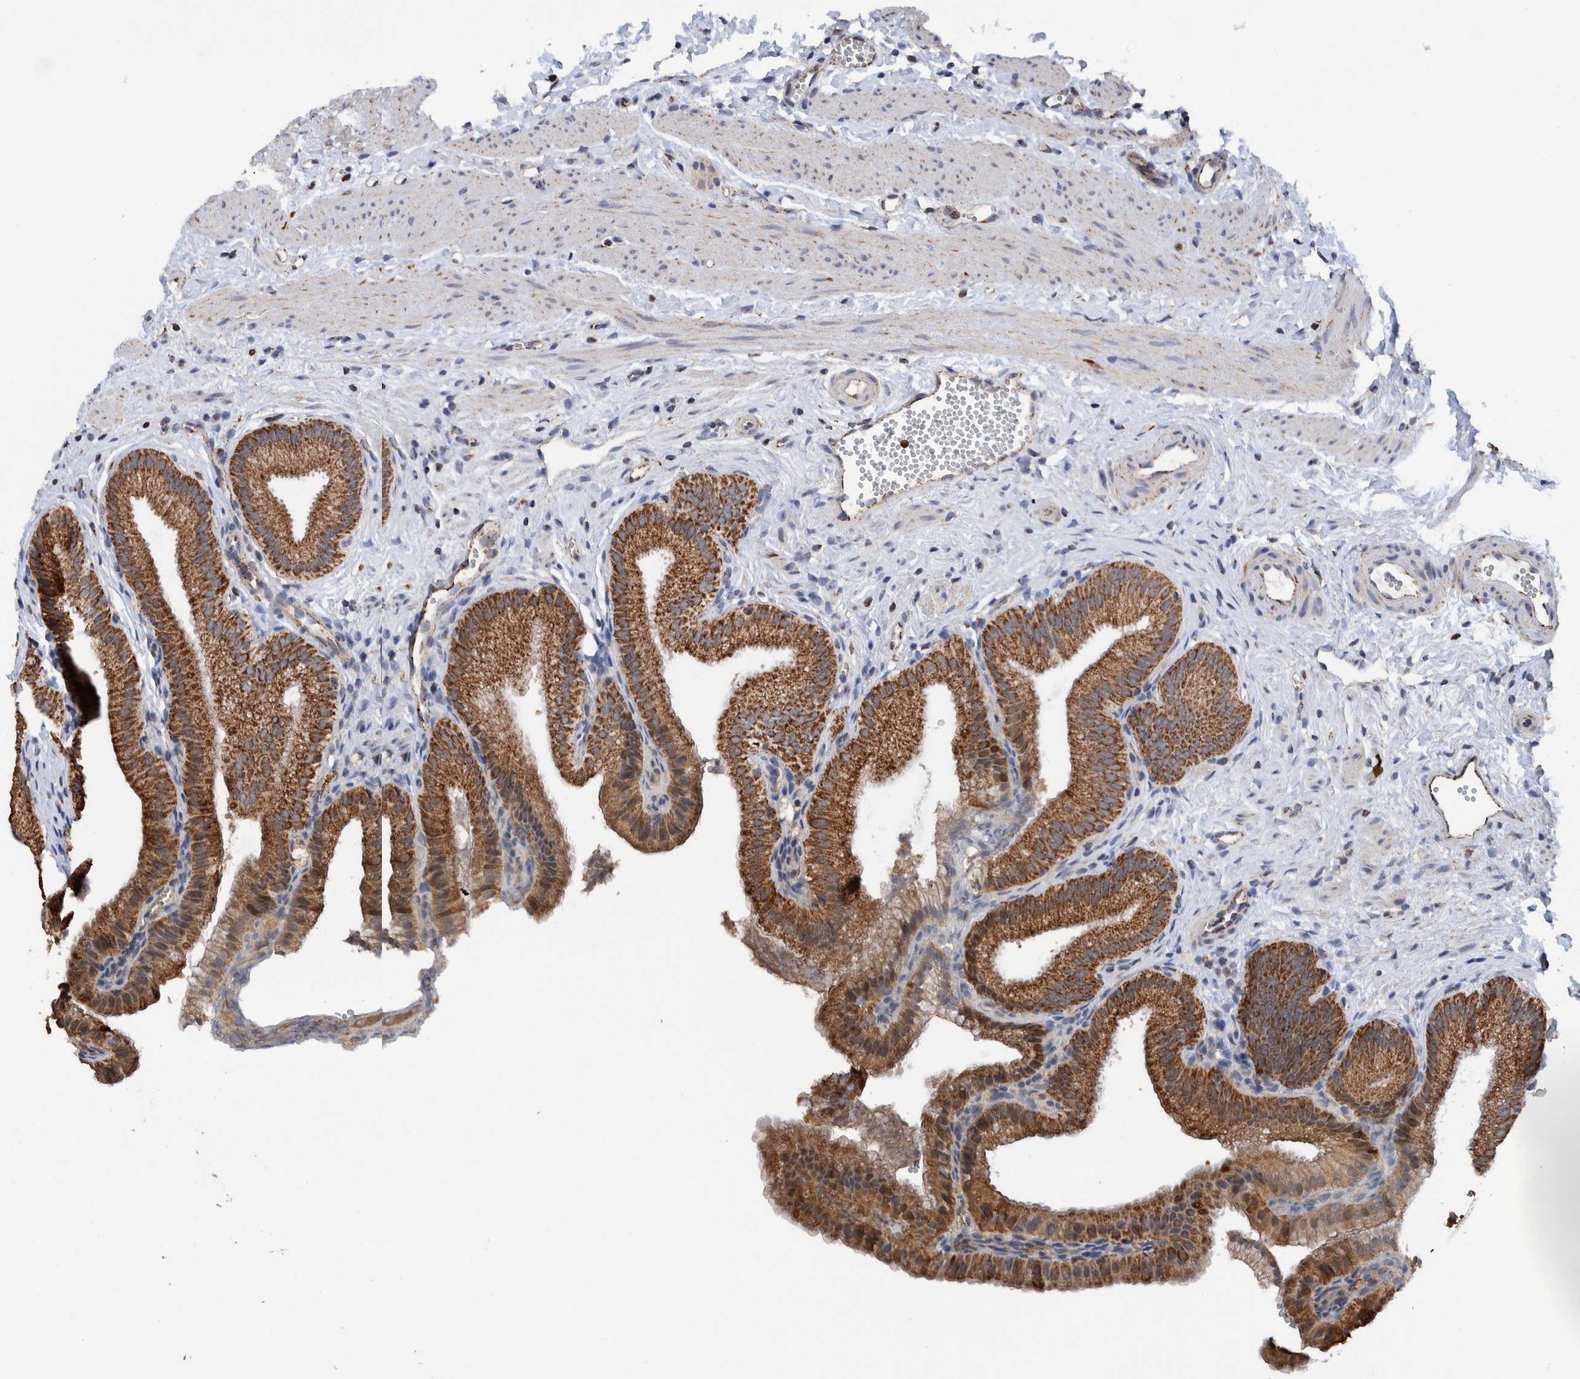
{"staining": {"intensity": "strong", "quantity": ">75%", "location": "cytoplasmic/membranous"}, "tissue": "gallbladder", "cell_type": "Glandular cells", "image_type": "normal", "snomed": [{"axis": "morphology", "description": "Normal tissue, NOS"}, {"axis": "topography", "description": "Gallbladder"}], "caption": "Immunohistochemistry of normal human gallbladder displays high levels of strong cytoplasmic/membranous staining in approximately >75% of glandular cells.", "gene": "DECR1", "patient": {"sex": "male", "age": 38}}